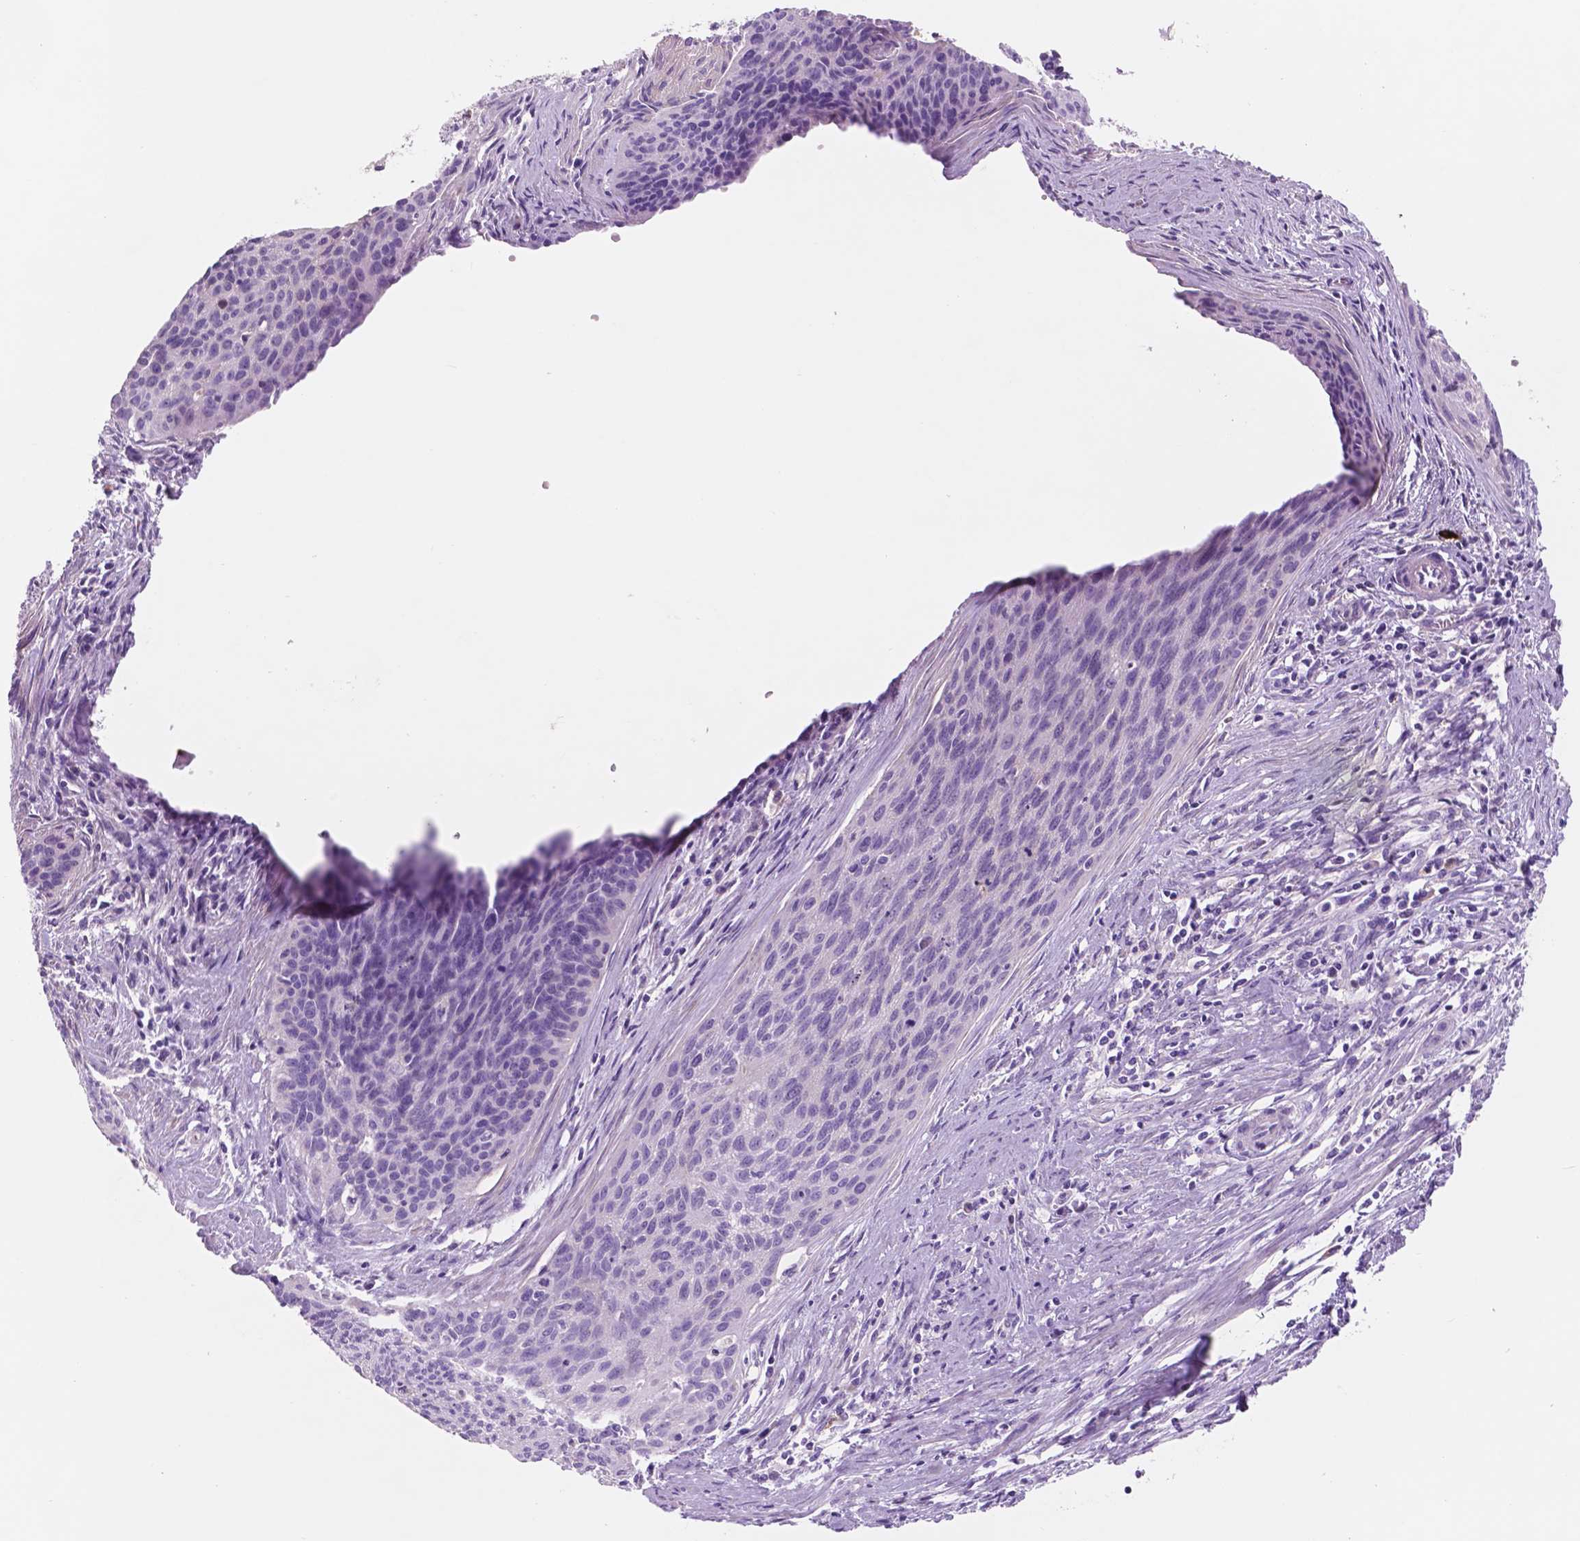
{"staining": {"intensity": "negative", "quantity": "none", "location": "none"}, "tissue": "cervical cancer", "cell_type": "Tumor cells", "image_type": "cancer", "snomed": [{"axis": "morphology", "description": "Squamous cell carcinoma, NOS"}, {"axis": "topography", "description": "Cervix"}], "caption": "Tumor cells are negative for brown protein staining in cervical squamous cell carcinoma. Brightfield microscopy of immunohistochemistry stained with DAB (3,3'-diaminobenzidine) (brown) and hematoxylin (blue), captured at high magnification.", "gene": "CUZD1", "patient": {"sex": "female", "age": 55}}